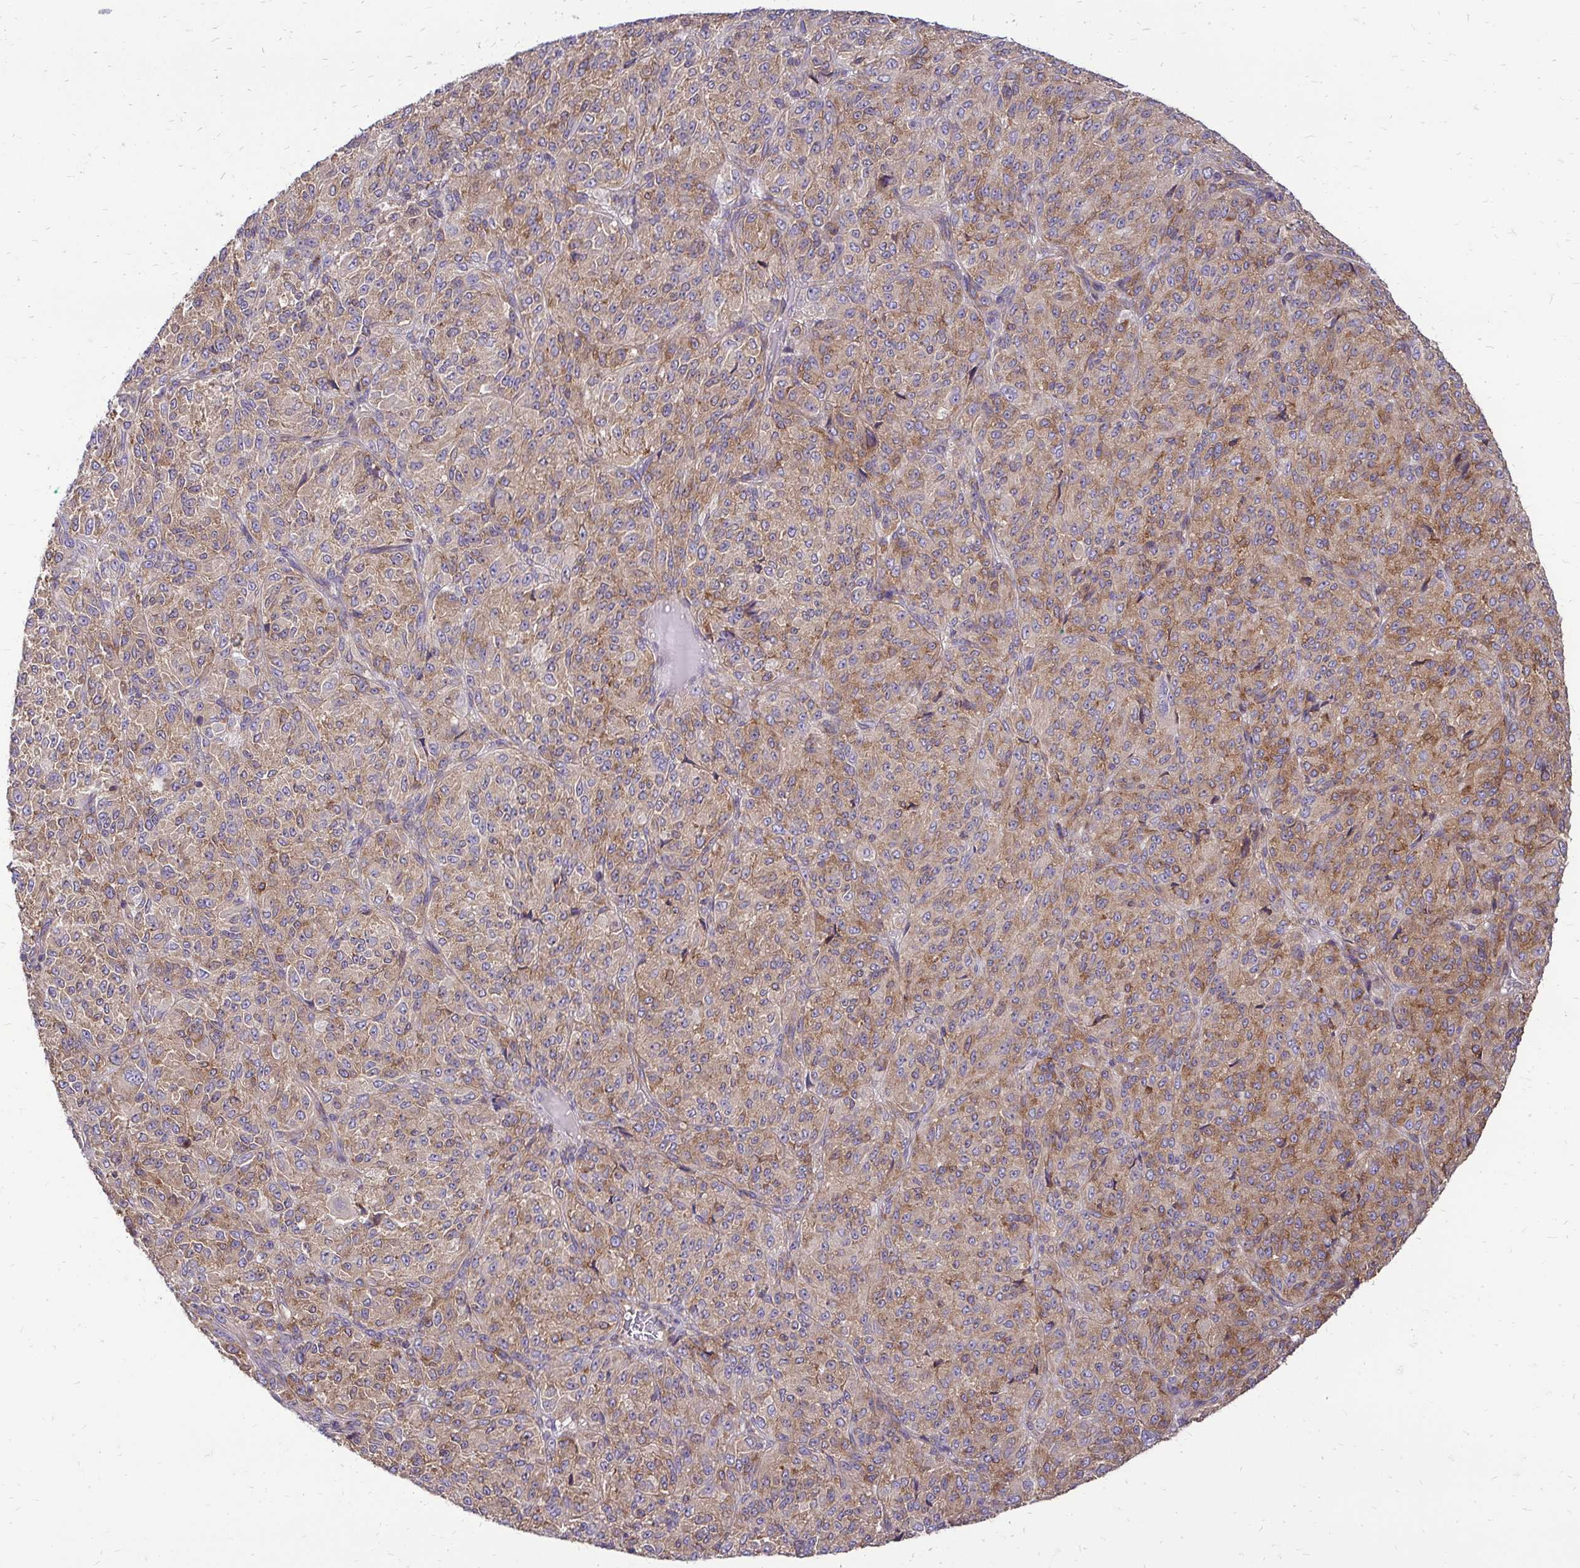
{"staining": {"intensity": "moderate", "quantity": ">75%", "location": "cytoplasmic/membranous"}, "tissue": "melanoma", "cell_type": "Tumor cells", "image_type": "cancer", "snomed": [{"axis": "morphology", "description": "Malignant melanoma, Metastatic site"}, {"axis": "topography", "description": "Brain"}], "caption": "About >75% of tumor cells in human melanoma display moderate cytoplasmic/membranous protein staining as visualized by brown immunohistochemical staining.", "gene": "FMR1", "patient": {"sex": "female", "age": 56}}